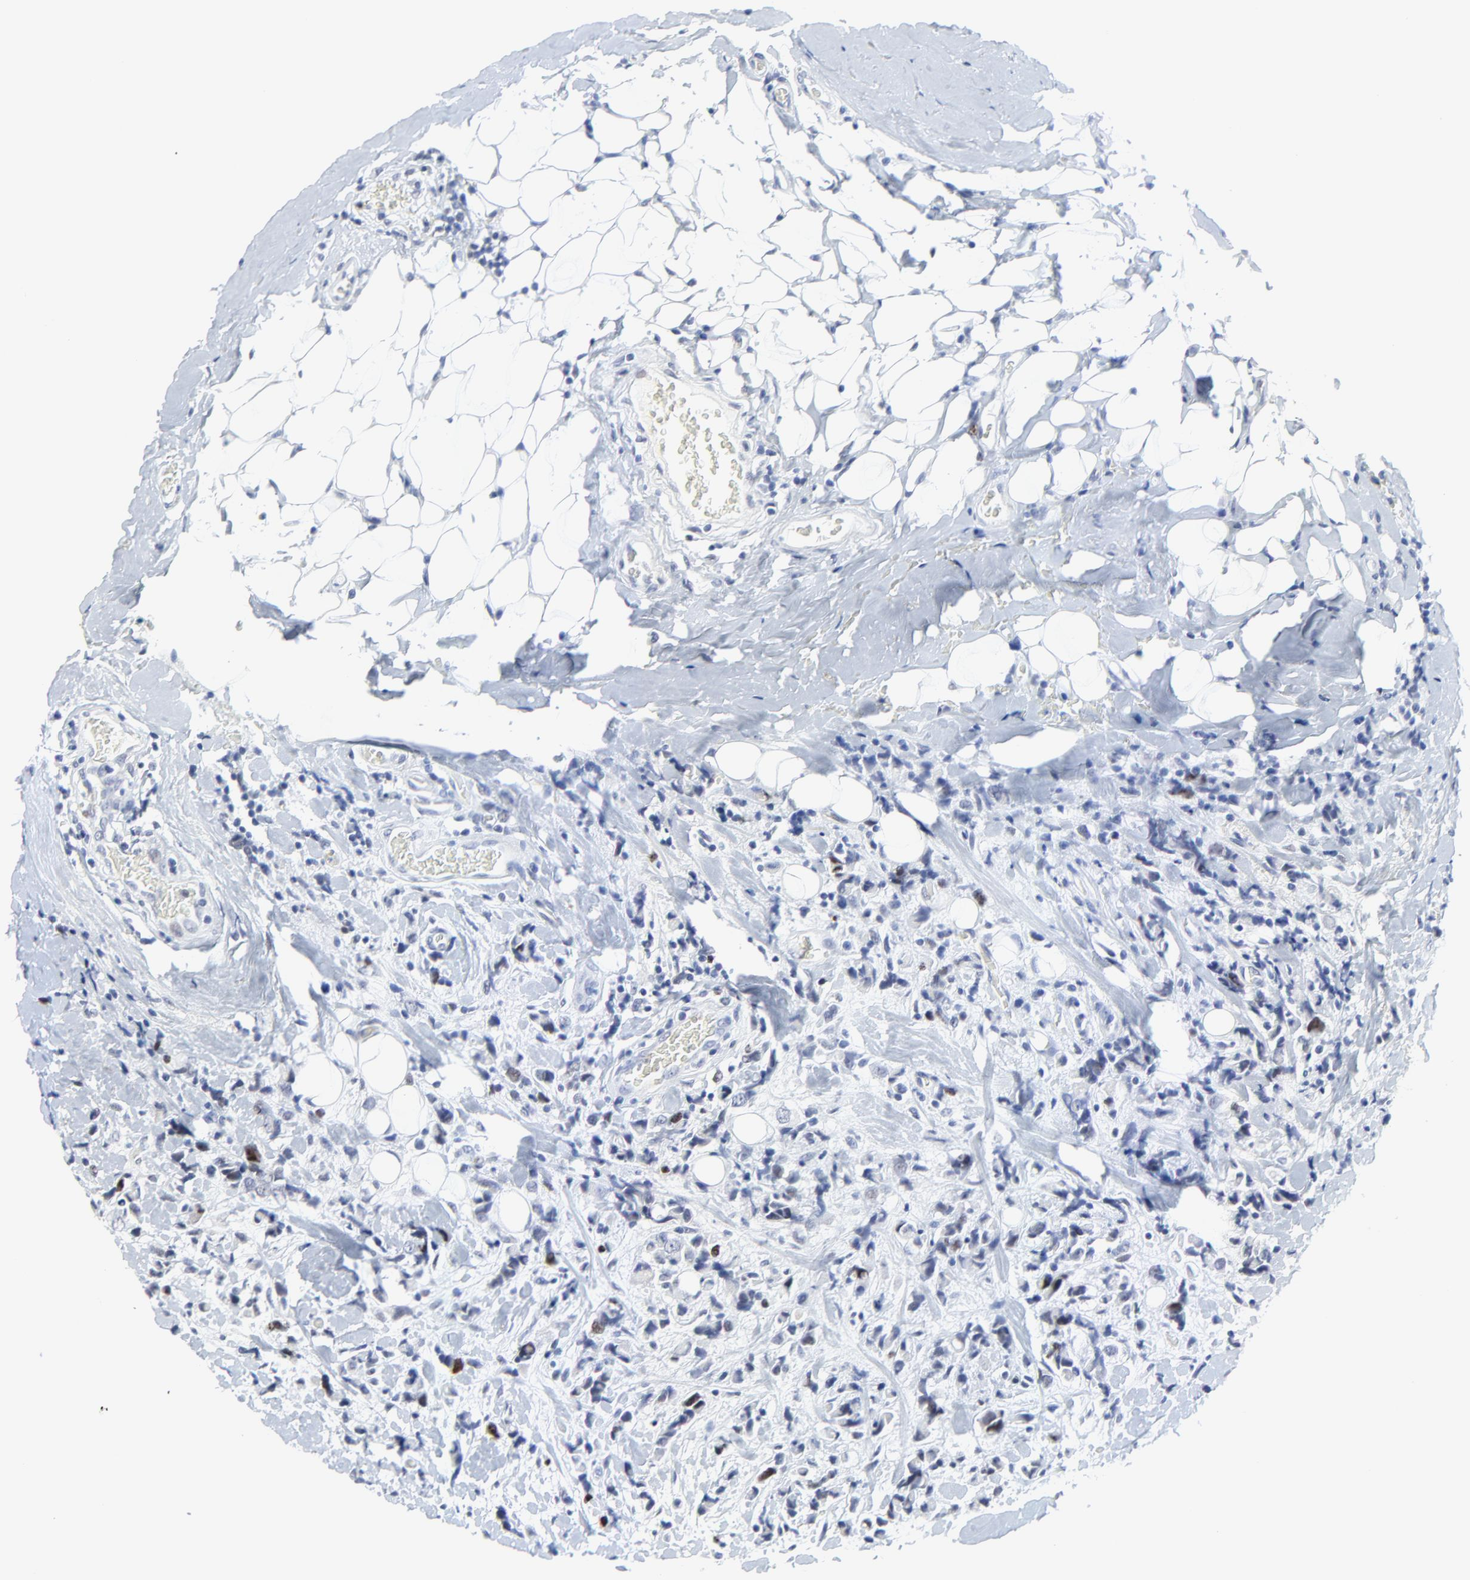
{"staining": {"intensity": "moderate", "quantity": "<25%", "location": "nuclear"}, "tissue": "breast cancer", "cell_type": "Tumor cells", "image_type": "cancer", "snomed": [{"axis": "morphology", "description": "Lobular carcinoma"}, {"axis": "topography", "description": "Breast"}], "caption": "IHC image of human breast cancer stained for a protein (brown), which reveals low levels of moderate nuclear staining in approximately <25% of tumor cells.", "gene": "ZNF589", "patient": {"sex": "female", "age": 57}}